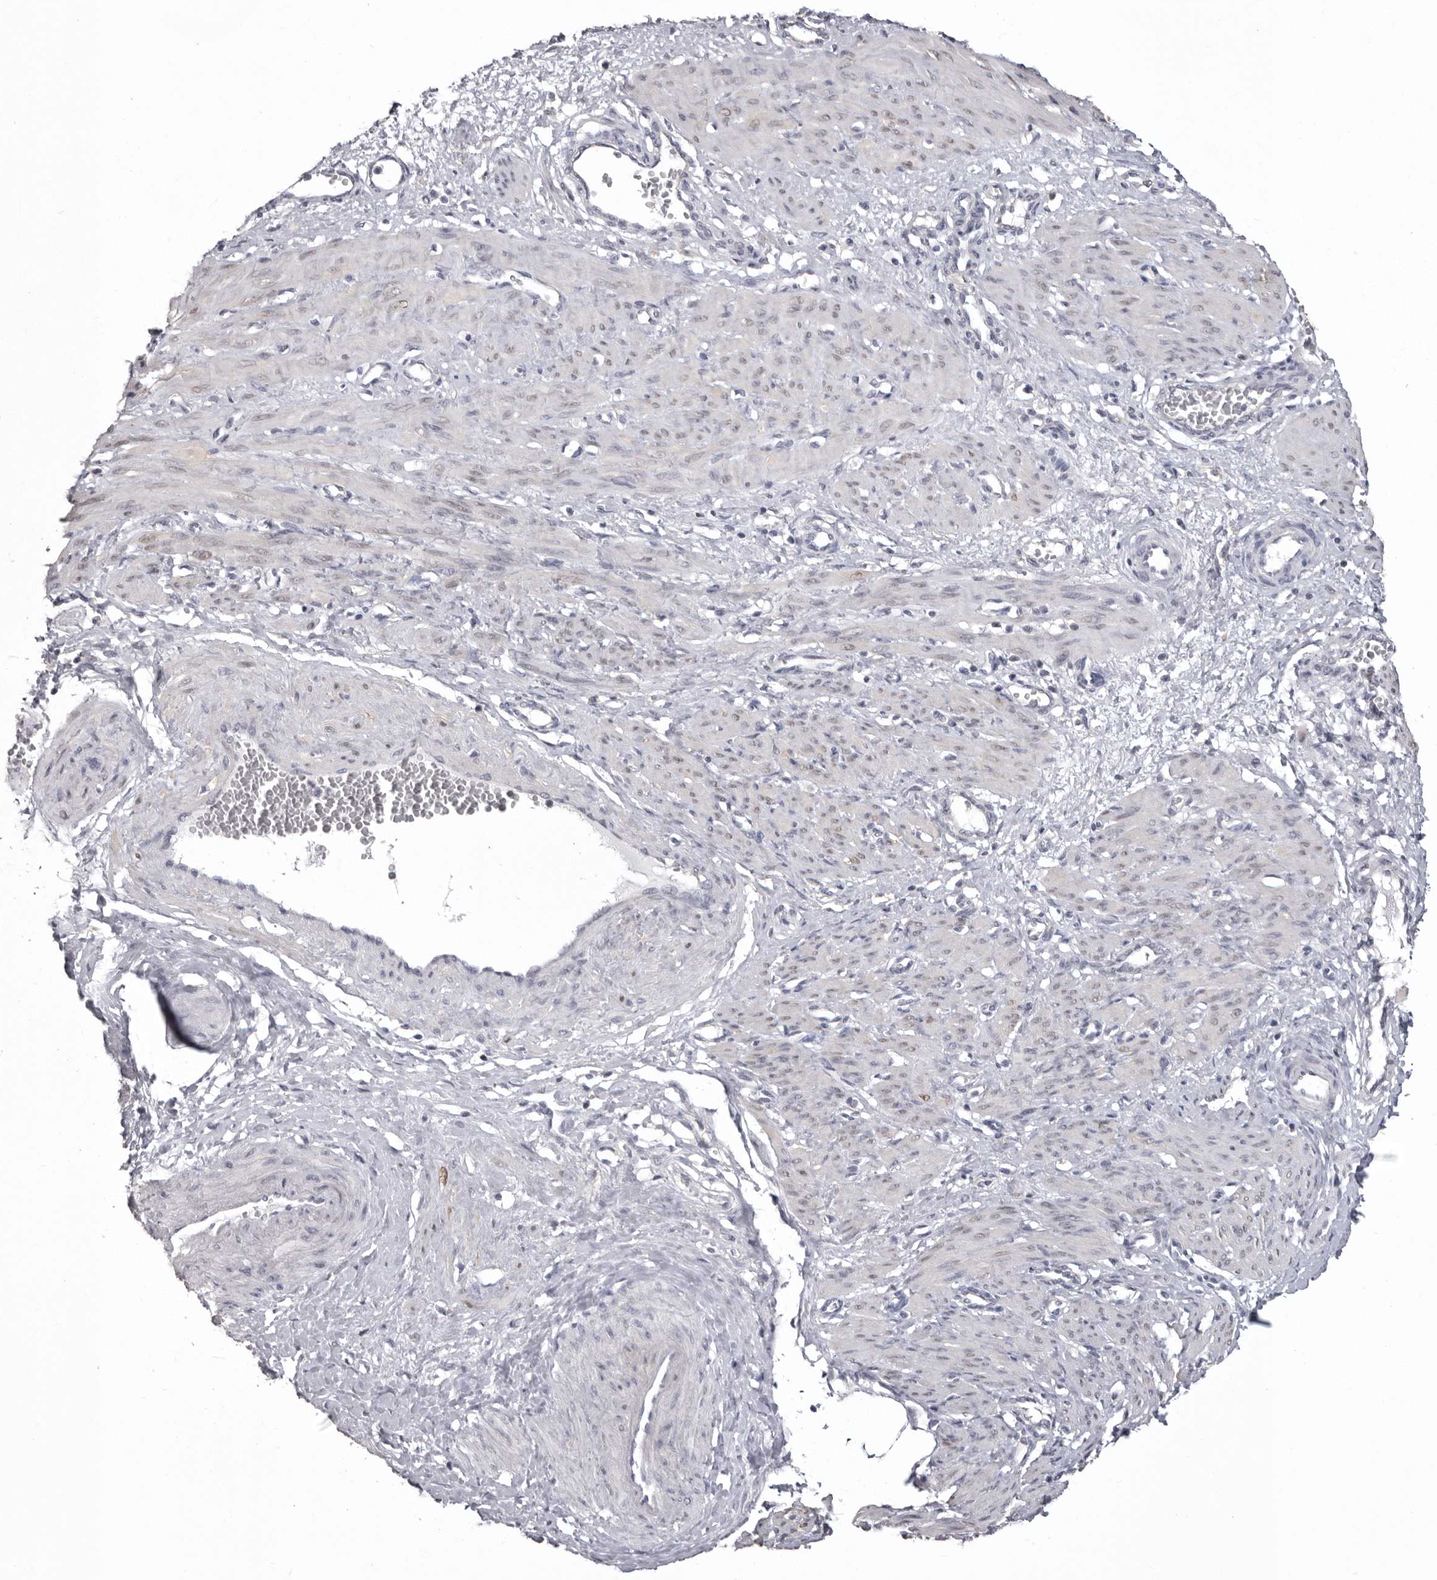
{"staining": {"intensity": "weak", "quantity": "<25%", "location": "cytoplasmic/membranous"}, "tissue": "smooth muscle", "cell_type": "Smooth muscle cells", "image_type": "normal", "snomed": [{"axis": "morphology", "description": "Normal tissue, NOS"}, {"axis": "topography", "description": "Endometrium"}], "caption": "IHC photomicrograph of benign human smooth muscle stained for a protein (brown), which demonstrates no expression in smooth muscle cells.", "gene": "MDH1", "patient": {"sex": "female", "age": 33}}